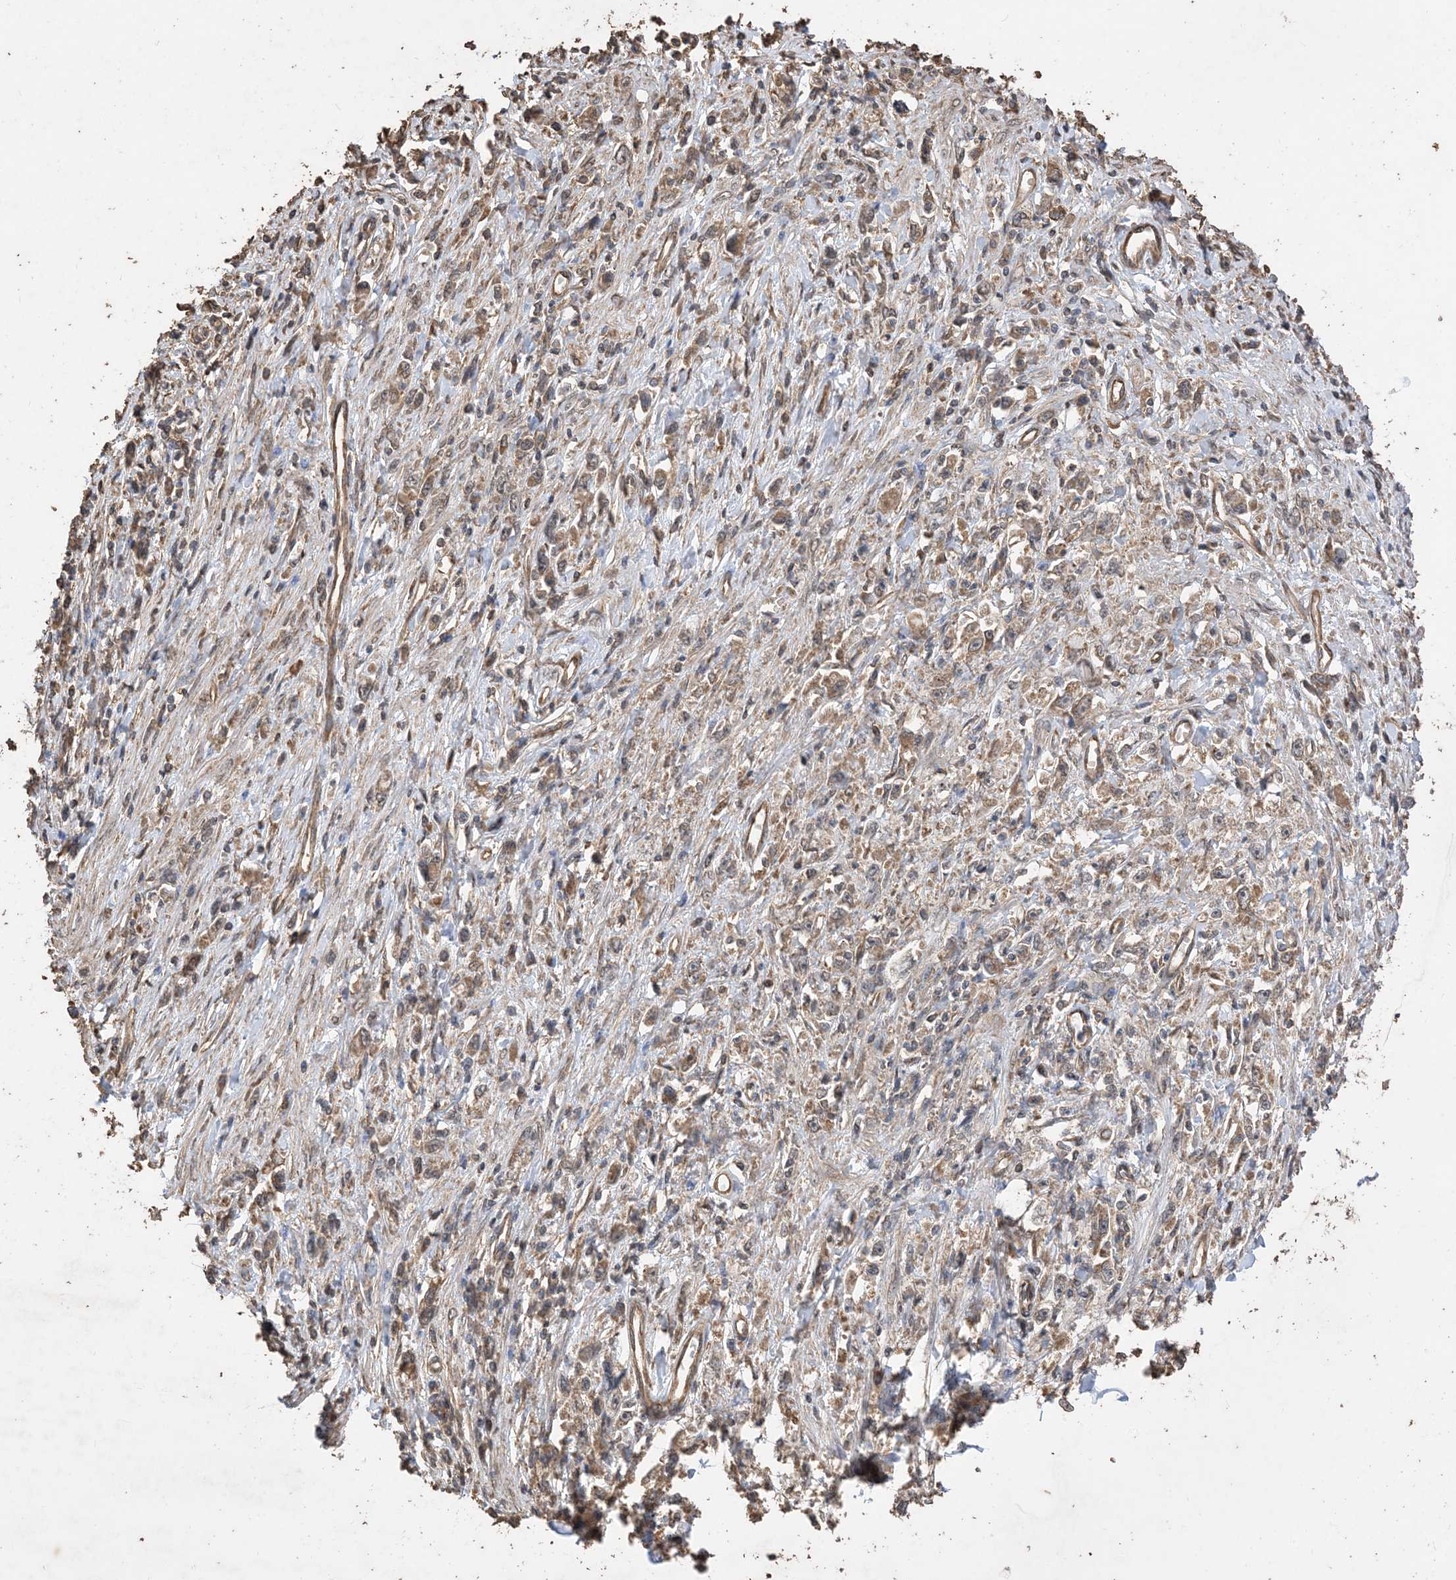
{"staining": {"intensity": "moderate", "quantity": ">75%", "location": "cytoplasmic/membranous"}, "tissue": "stomach cancer", "cell_type": "Tumor cells", "image_type": "cancer", "snomed": [{"axis": "morphology", "description": "Adenocarcinoma, NOS"}, {"axis": "topography", "description": "Stomach"}], "caption": "Stomach adenocarcinoma tissue exhibits moderate cytoplasmic/membranous expression in about >75% of tumor cells, visualized by immunohistochemistry.", "gene": "ZKSCAN5", "patient": {"sex": "female", "age": 59}}